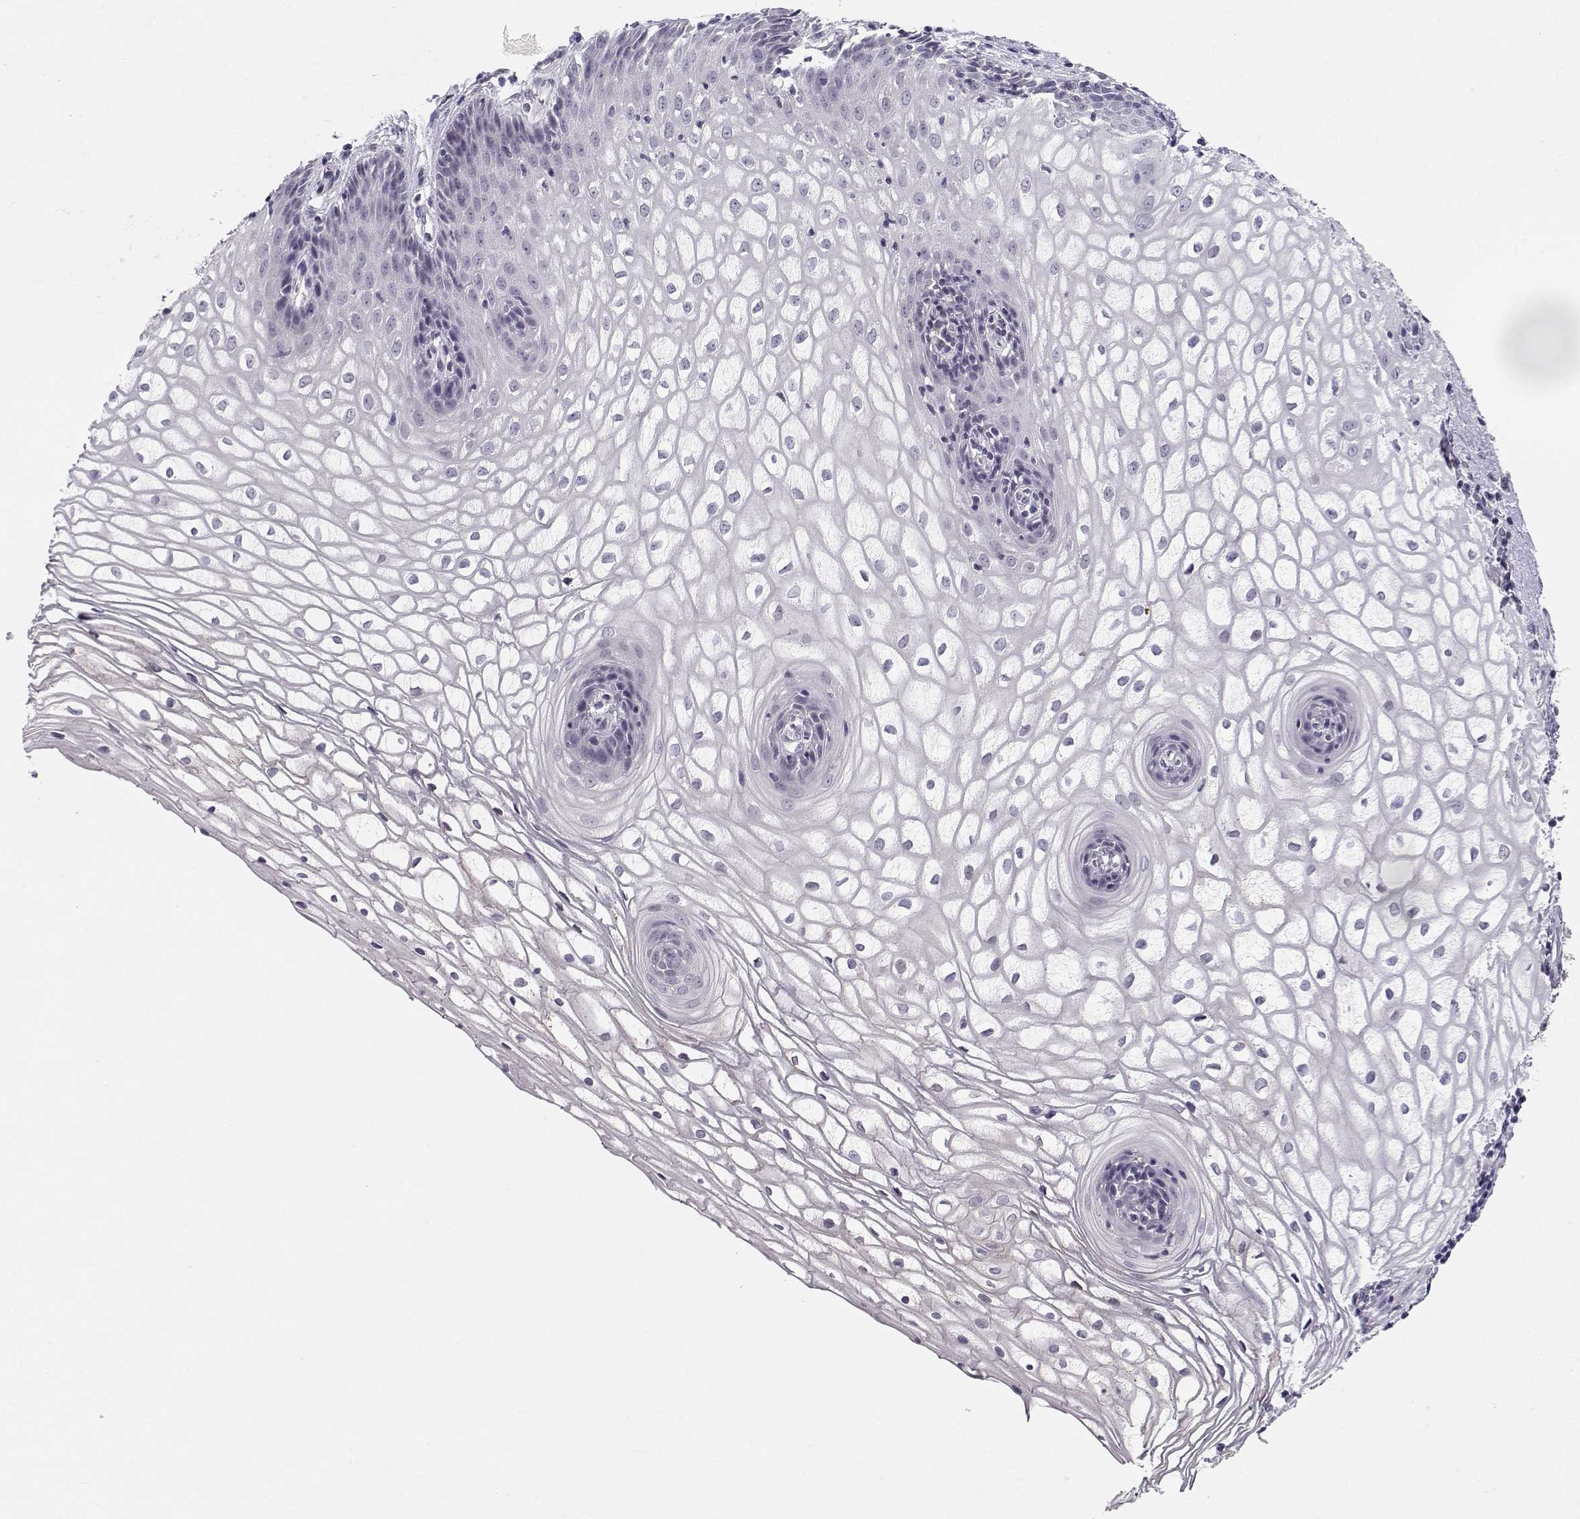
{"staining": {"intensity": "negative", "quantity": "none", "location": "none"}, "tissue": "vagina", "cell_type": "Squamous epithelial cells", "image_type": "normal", "snomed": [{"axis": "morphology", "description": "Normal tissue, NOS"}, {"axis": "topography", "description": "Vagina"}], "caption": "Immunohistochemistry (IHC) photomicrograph of benign vagina: human vagina stained with DAB exhibits no significant protein staining in squamous epithelial cells. Nuclei are stained in blue.", "gene": "C16orf86", "patient": {"sex": "female", "age": 34}}